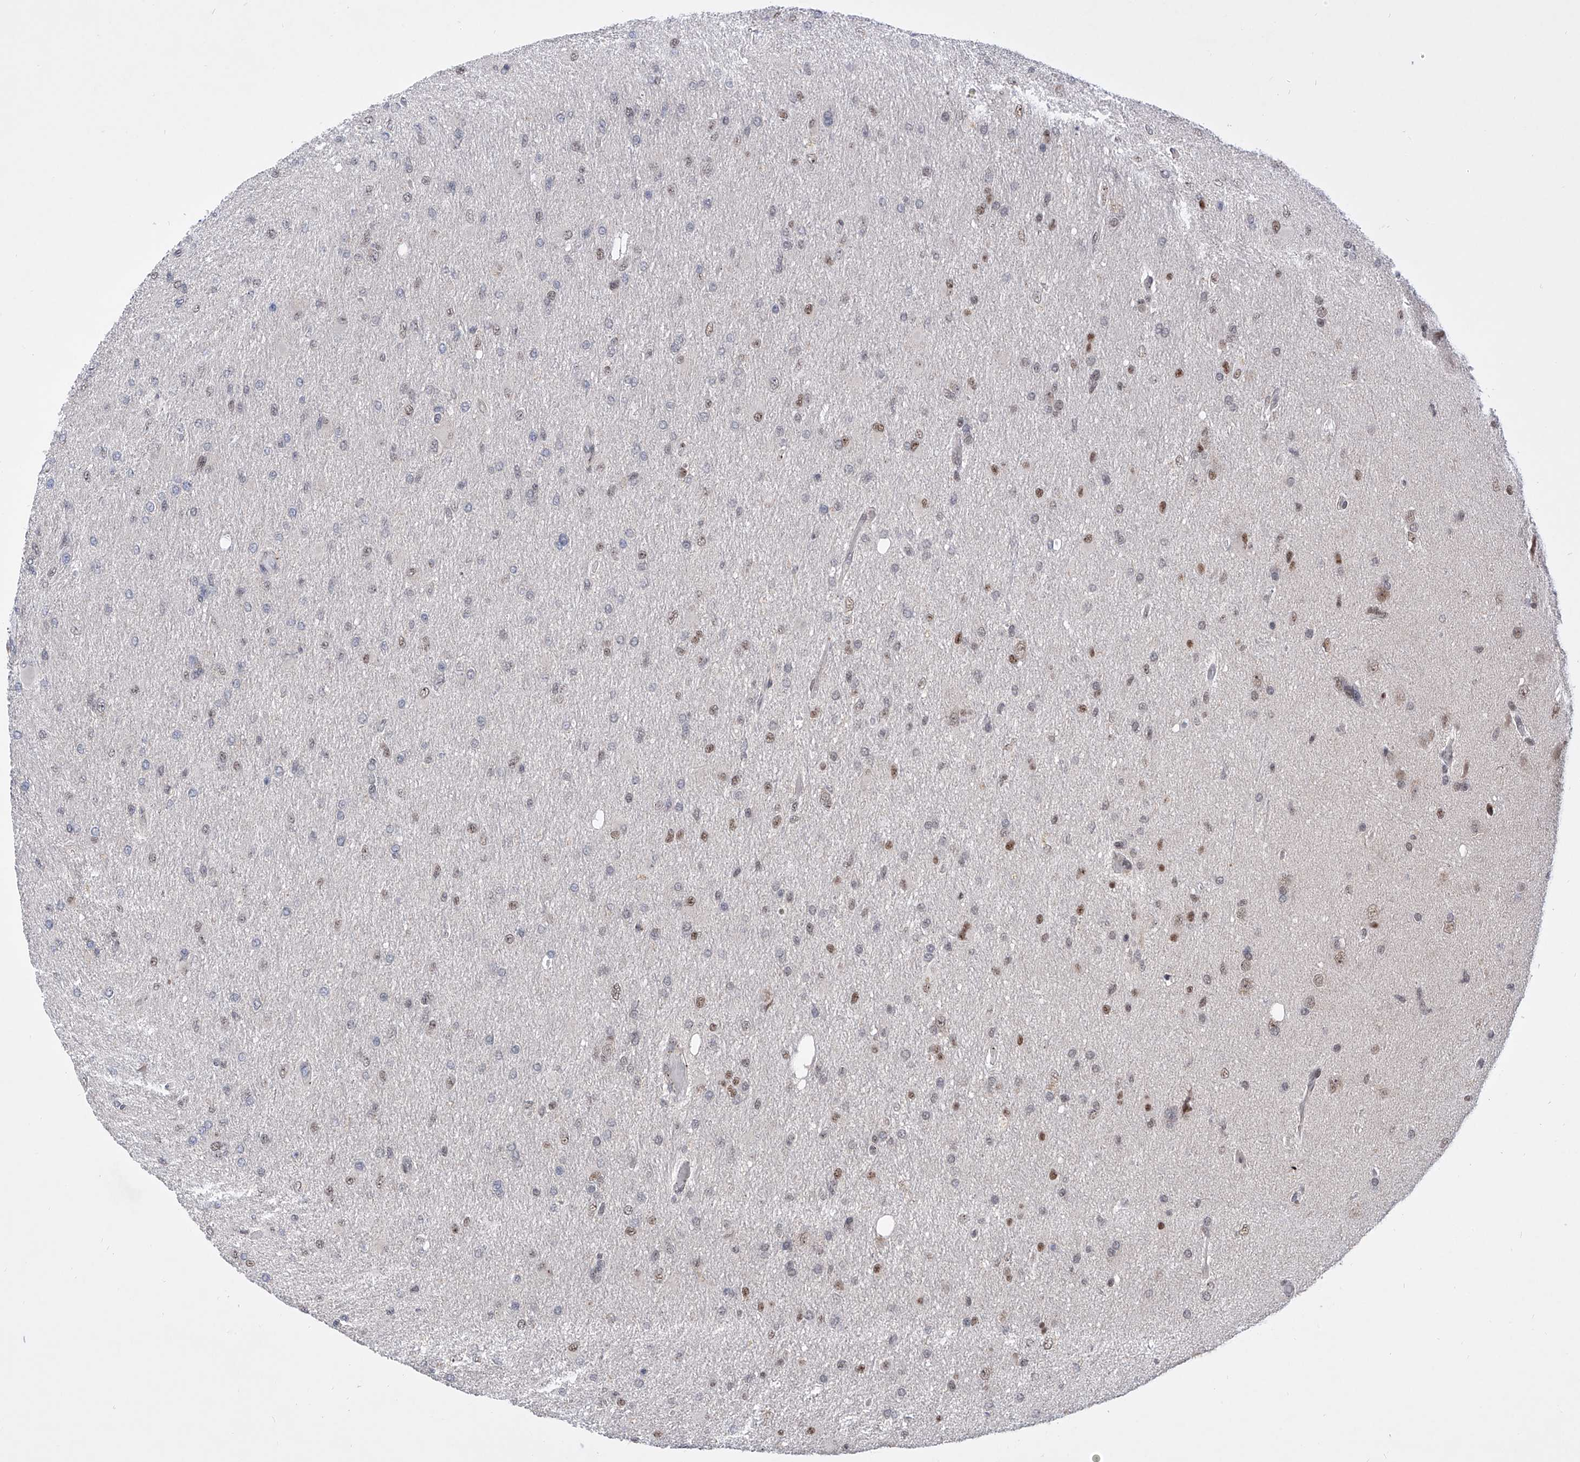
{"staining": {"intensity": "moderate", "quantity": "<25%", "location": "nuclear"}, "tissue": "glioma", "cell_type": "Tumor cells", "image_type": "cancer", "snomed": [{"axis": "morphology", "description": "Glioma, malignant, High grade"}, {"axis": "topography", "description": "Cerebral cortex"}], "caption": "Moderate nuclear staining for a protein is identified in approximately <25% of tumor cells of high-grade glioma (malignant) using immunohistochemistry (IHC).", "gene": "RAD54L", "patient": {"sex": "female", "age": 36}}